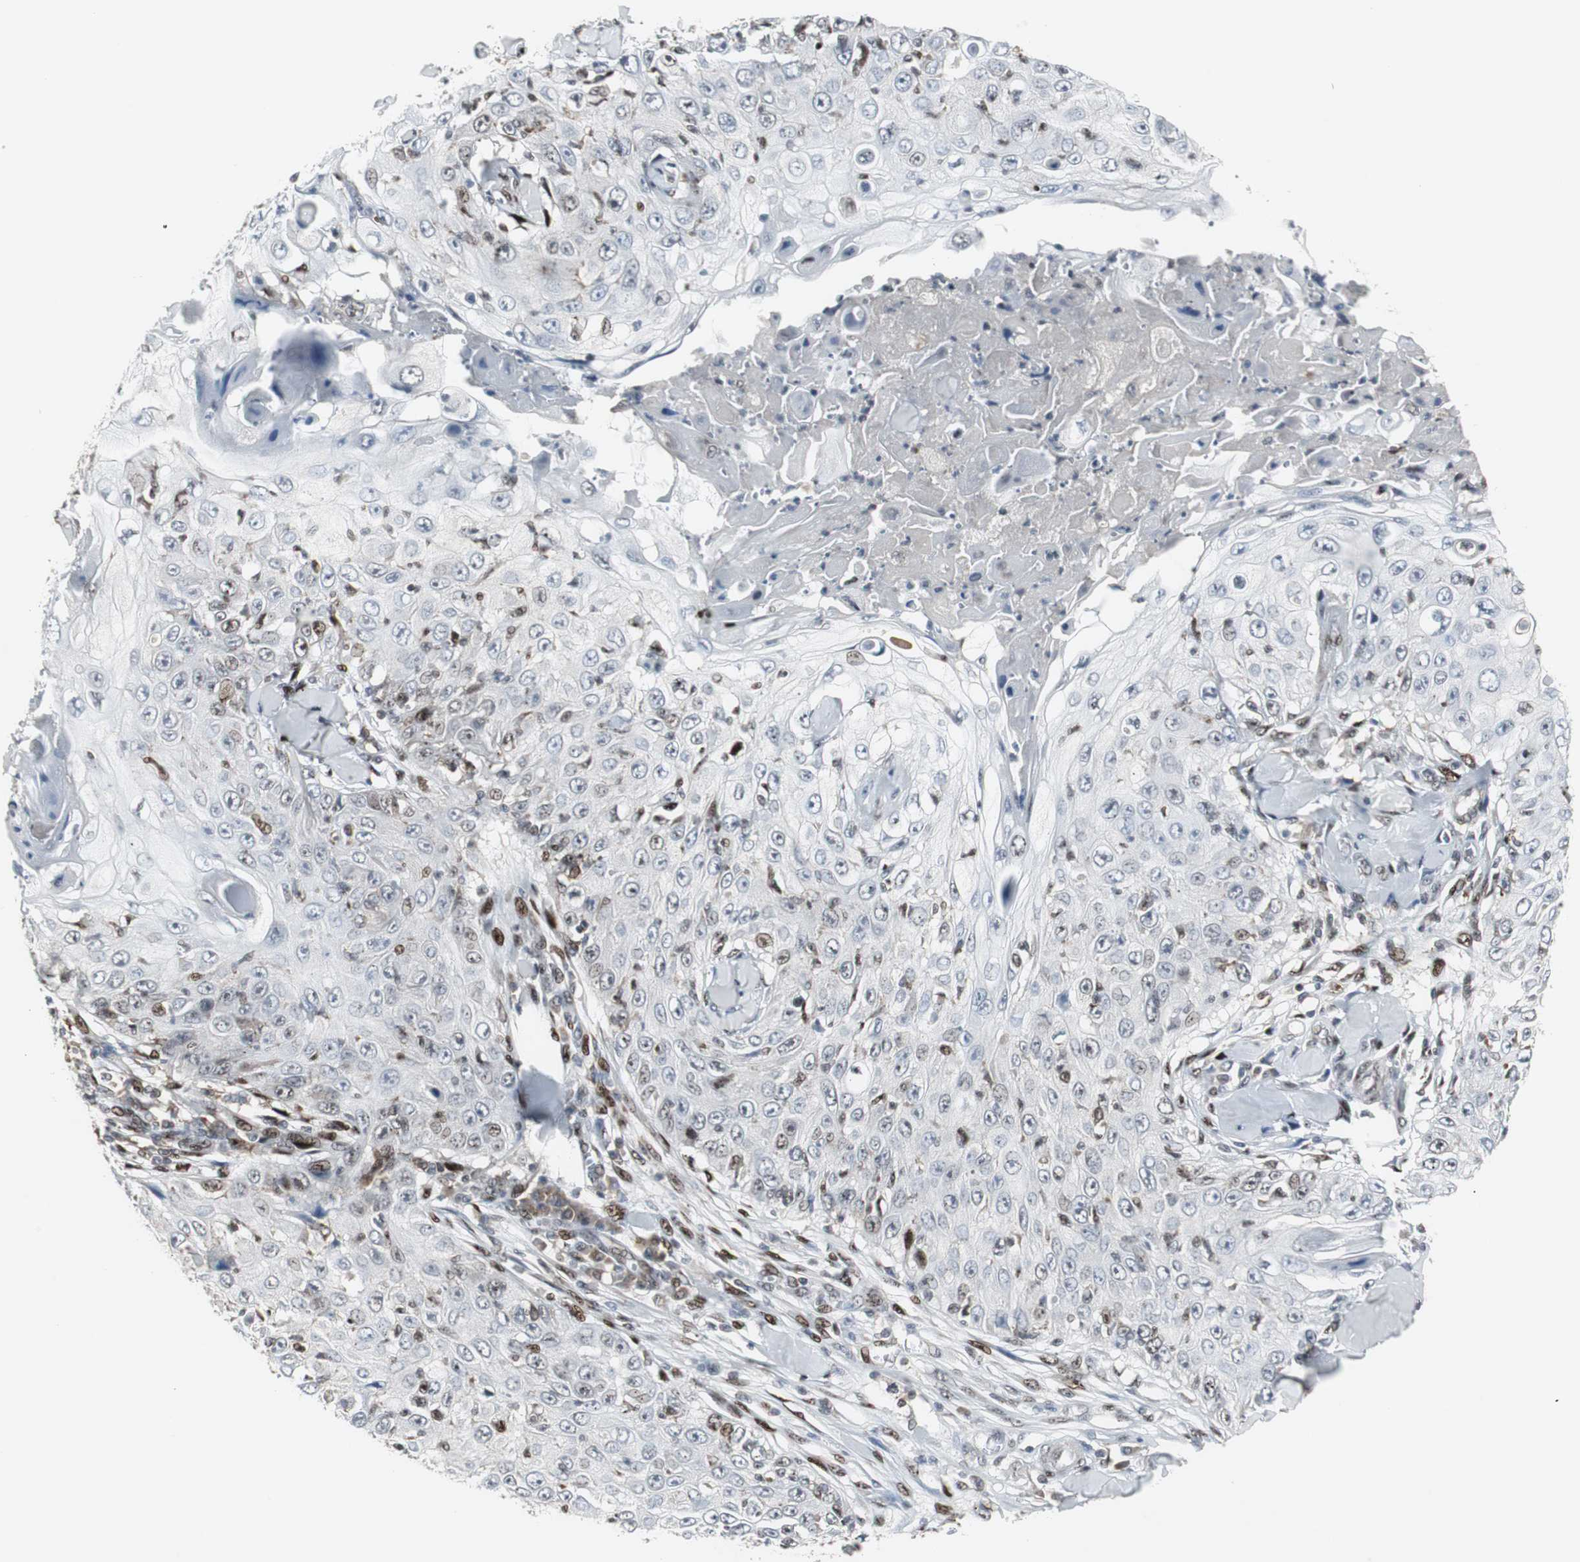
{"staining": {"intensity": "negative", "quantity": "none", "location": "none"}, "tissue": "skin cancer", "cell_type": "Tumor cells", "image_type": "cancer", "snomed": [{"axis": "morphology", "description": "Squamous cell carcinoma, NOS"}, {"axis": "topography", "description": "Skin"}], "caption": "Immunohistochemical staining of skin squamous cell carcinoma exhibits no significant expression in tumor cells.", "gene": "GRK2", "patient": {"sex": "male", "age": 86}}